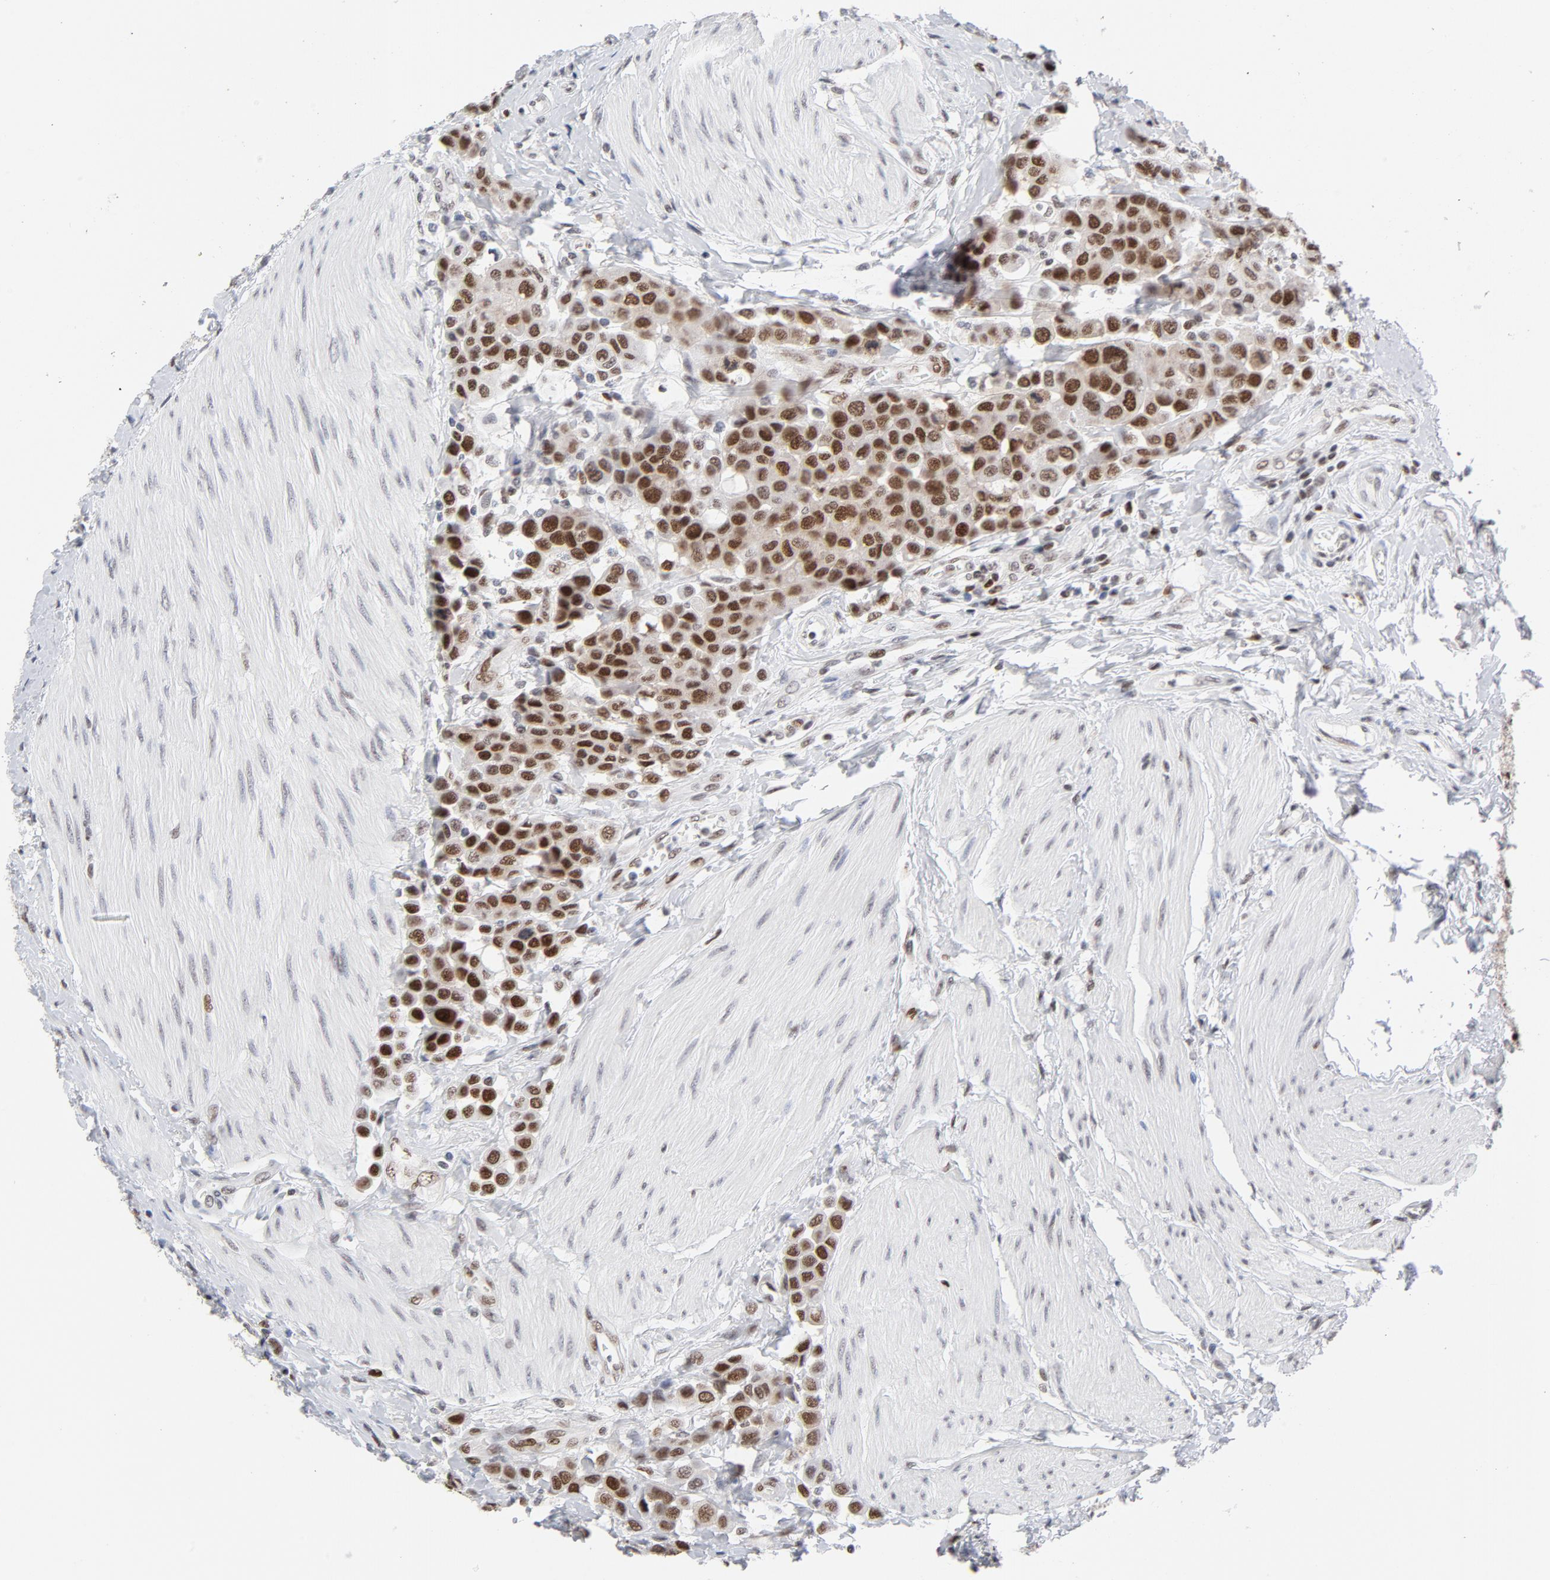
{"staining": {"intensity": "strong", "quantity": "25%-75%", "location": "nuclear"}, "tissue": "urothelial cancer", "cell_type": "Tumor cells", "image_type": "cancer", "snomed": [{"axis": "morphology", "description": "Urothelial carcinoma, High grade"}, {"axis": "topography", "description": "Urinary bladder"}], "caption": "Protein staining of urothelial cancer tissue demonstrates strong nuclear positivity in approximately 25%-75% of tumor cells.", "gene": "RFC4", "patient": {"sex": "male", "age": 50}}